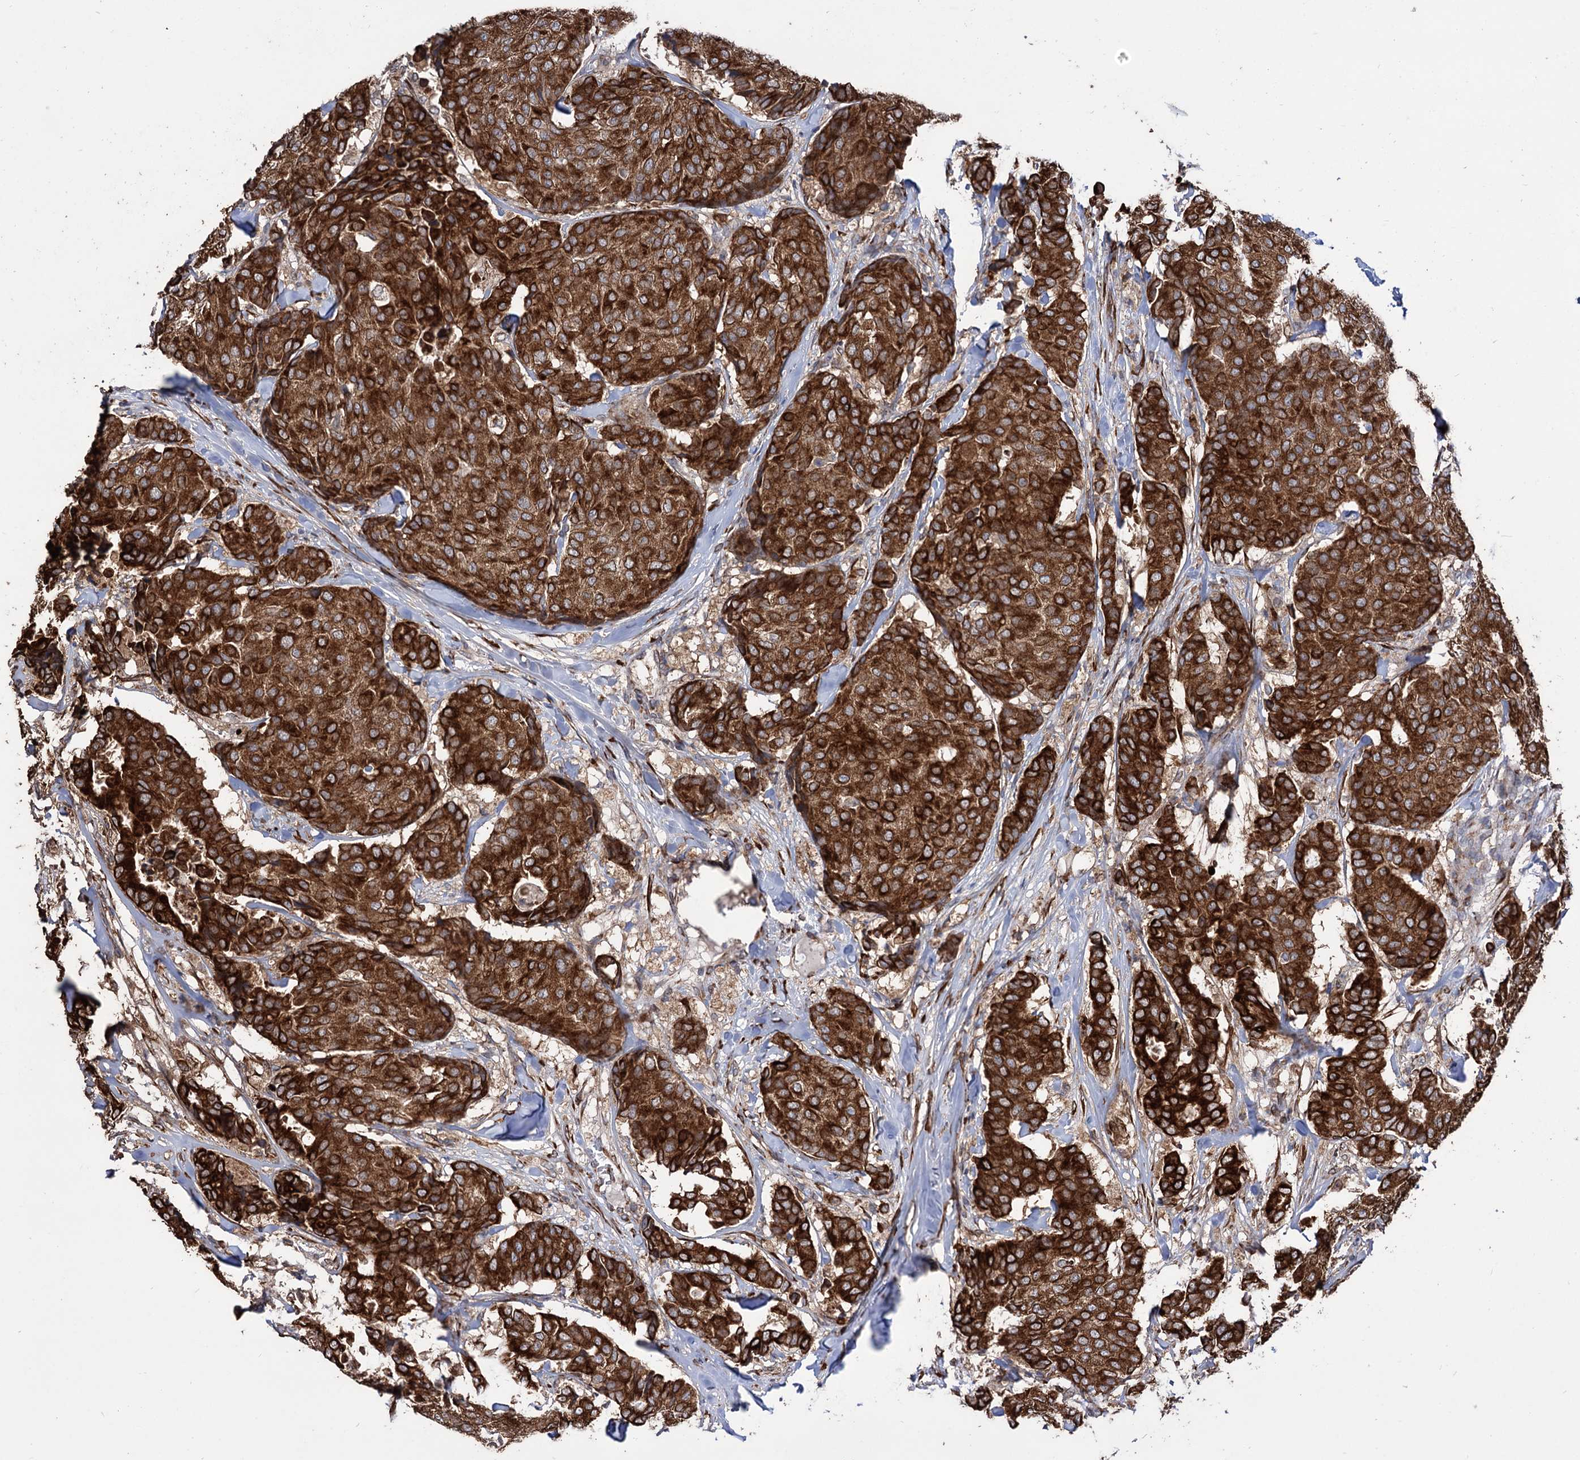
{"staining": {"intensity": "strong", "quantity": ">75%", "location": "cytoplasmic/membranous"}, "tissue": "breast cancer", "cell_type": "Tumor cells", "image_type": "cancer", "snomed": [{"axis": "morphology", "description": "Duct carcinoma"}, {"axis": "topography", "description": "Breast"}], "caption": "Invasive ductal carcinoma (breast) stained with DAB (3,3'-diaminobenzidine) immunohistochemistry (IHC) exhibits high levels of strong cytoplasmic/membranous staining in approximately >75% of tumor cells.", "gene": "CDAN1", "patient": {"sex": "female", "age": 75}}